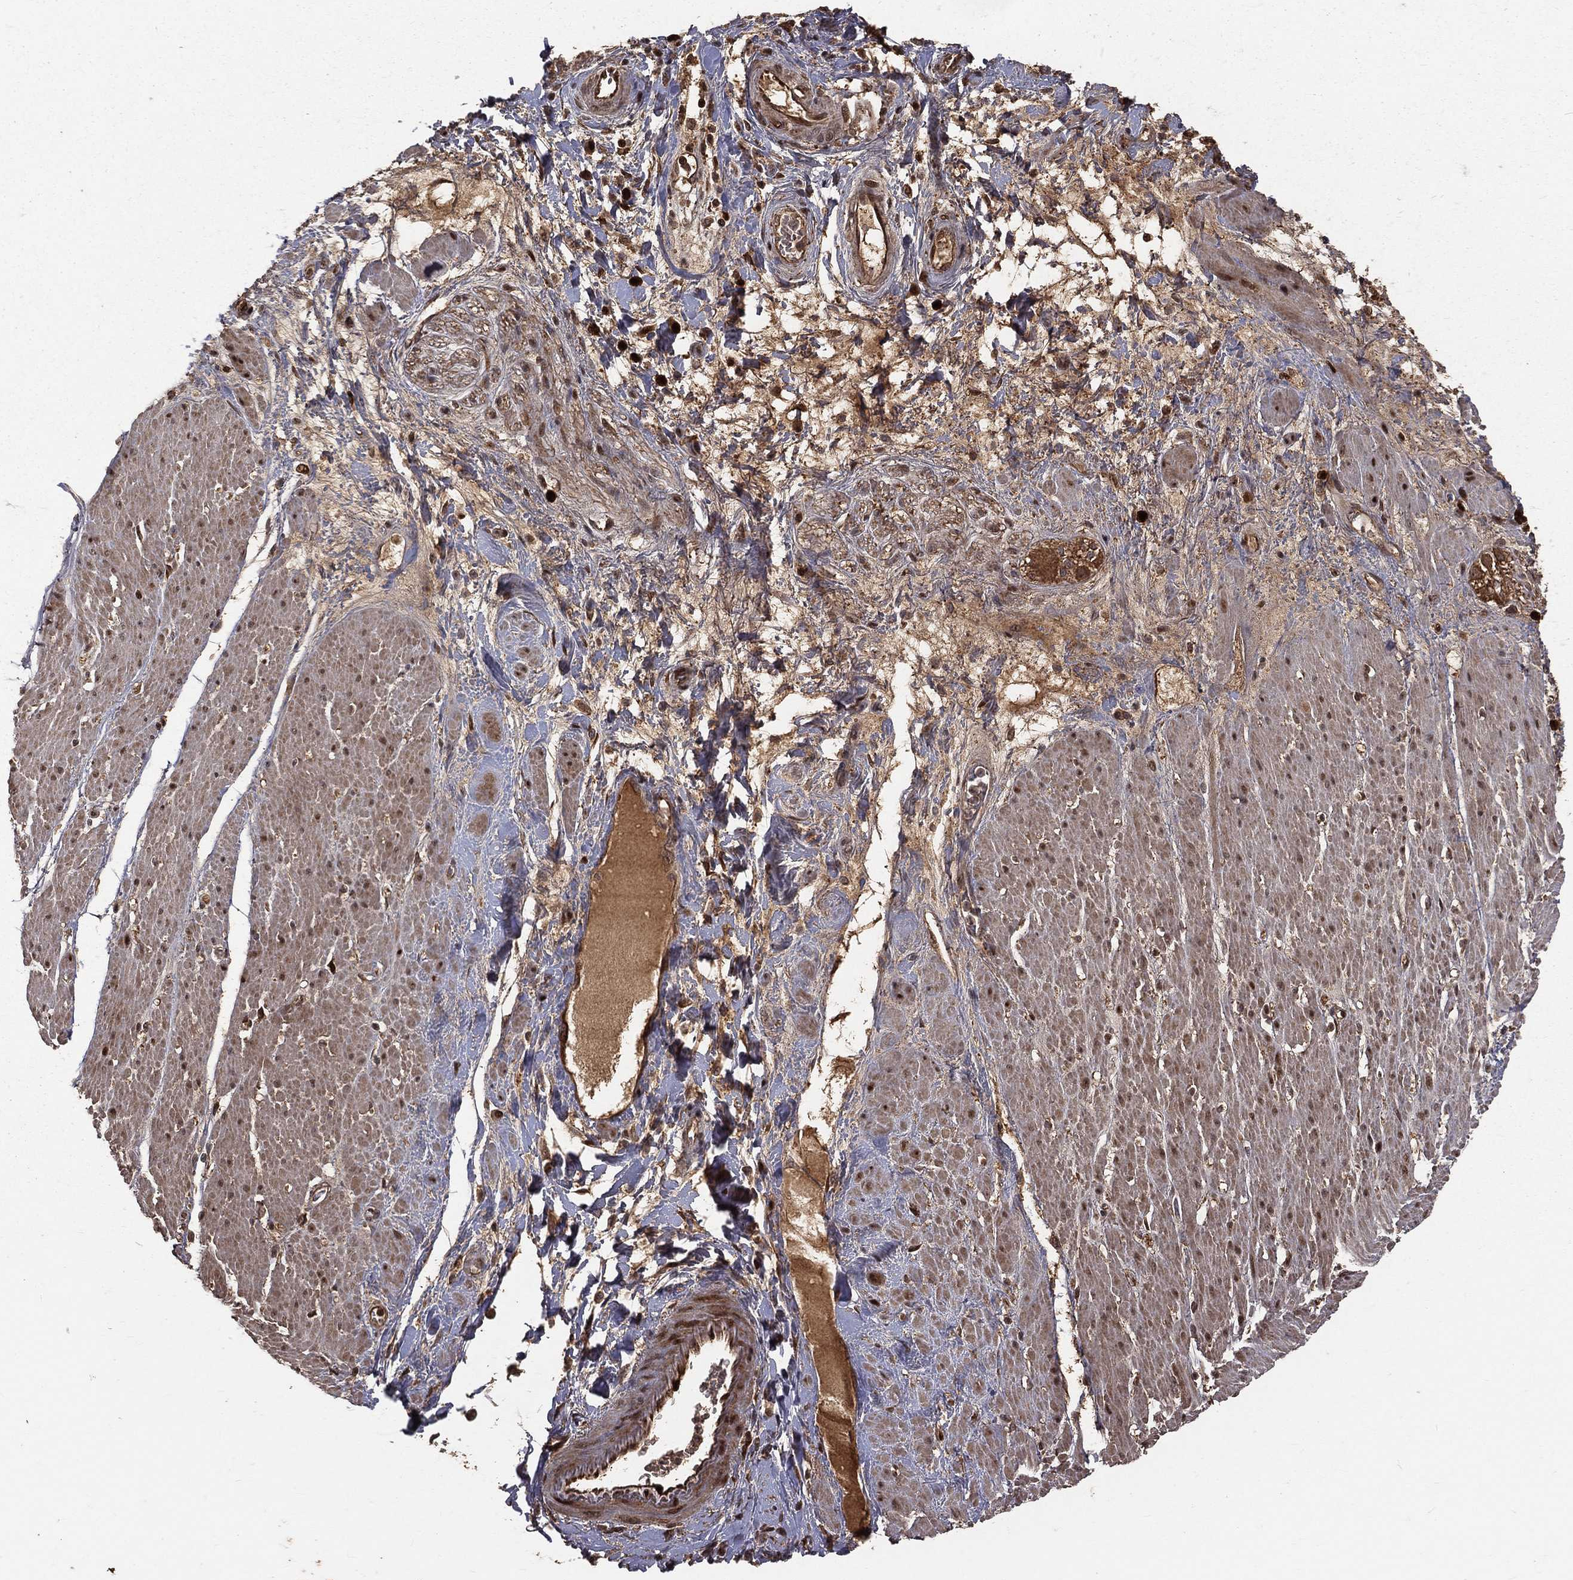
{"staining": {"intensity": "strong", "quantity": ">75%", "location": "nuclear"}, "tissue": "smooth muscle", "cell_type": "Smooth muscle cells", "image_type": "normal", "snomed": [{"axis": "morphology", "description": "Normal tissue, NOS"}, {"axis": "topography", "description": "Soft tissue"}, {"axis": "topography", "description": "Smooth muscle"}], "caption": "An immunohistochemistry (IHC) histopathology image of unremarkable tissue is shown. Protein staining in brown labels strong nuclear positivity in smooth muscle within smooth muscle cells. (Brightfield microscopy of DAB IHC at high magnification).", "gene": "MAPK1", "patient": {"sex": "male", "age": 72}}